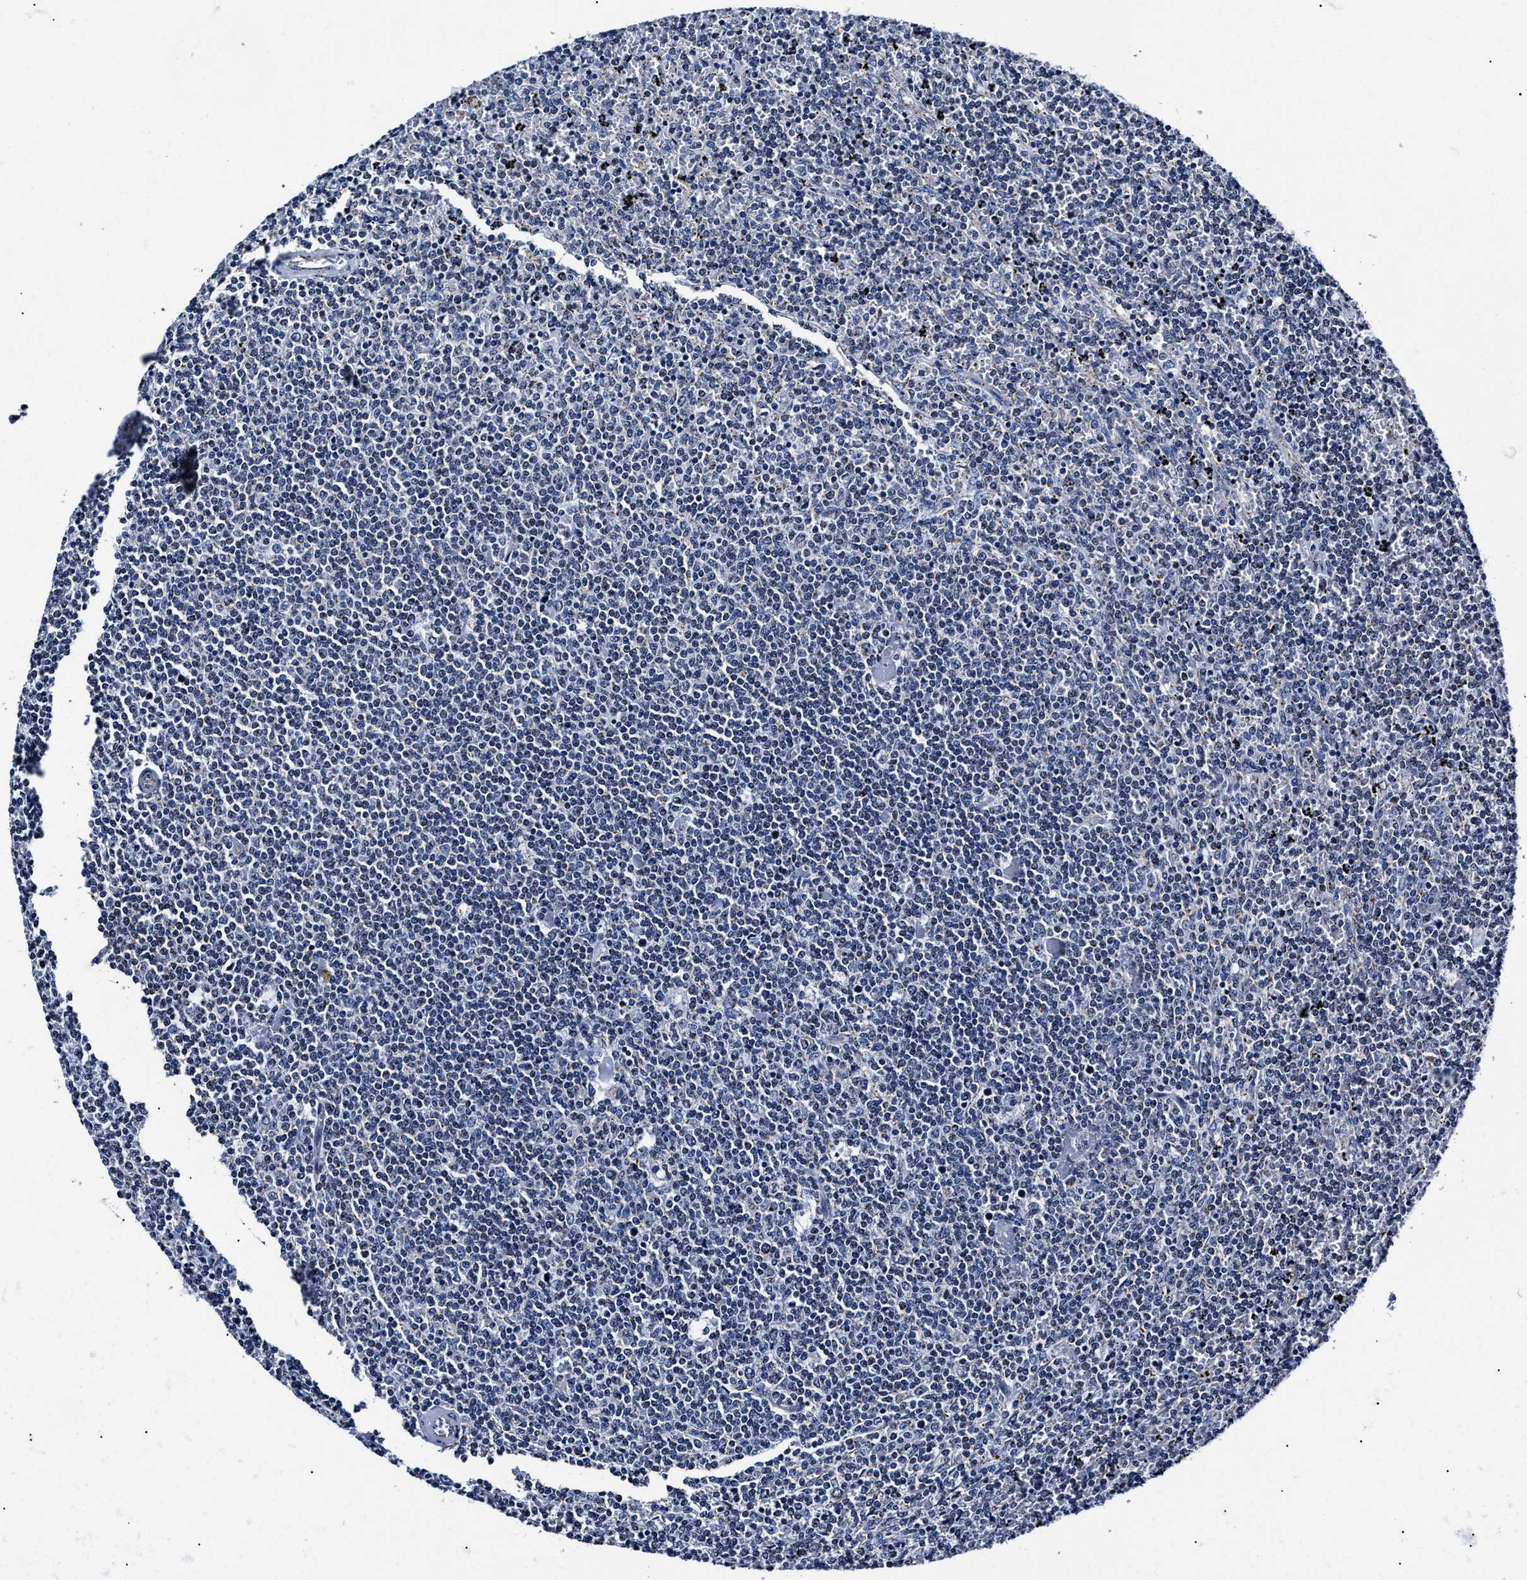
{"staining": {"intensity": "negative", "quantity": "none", "location": "none"}, "tissue": "lymphoma", "cell_type": "Tumor cells", "image_type": "cancer", "snomed": [{"axis": "morphology", "description": "Malignant lymphoma, non-Hodgkin's type, Low grade"}, {"axis": "topography", "description": "Spleen"}], "caption": "DAB (3,3'-diaminobenzidine) immunohistochemical staining of human malignant lymphoma, non-Hodgkin's type (low-grade) reveals no significant expression in tumor cells.", "gene": "HINT2", "patient": {"sex": "female", "age": 50}}